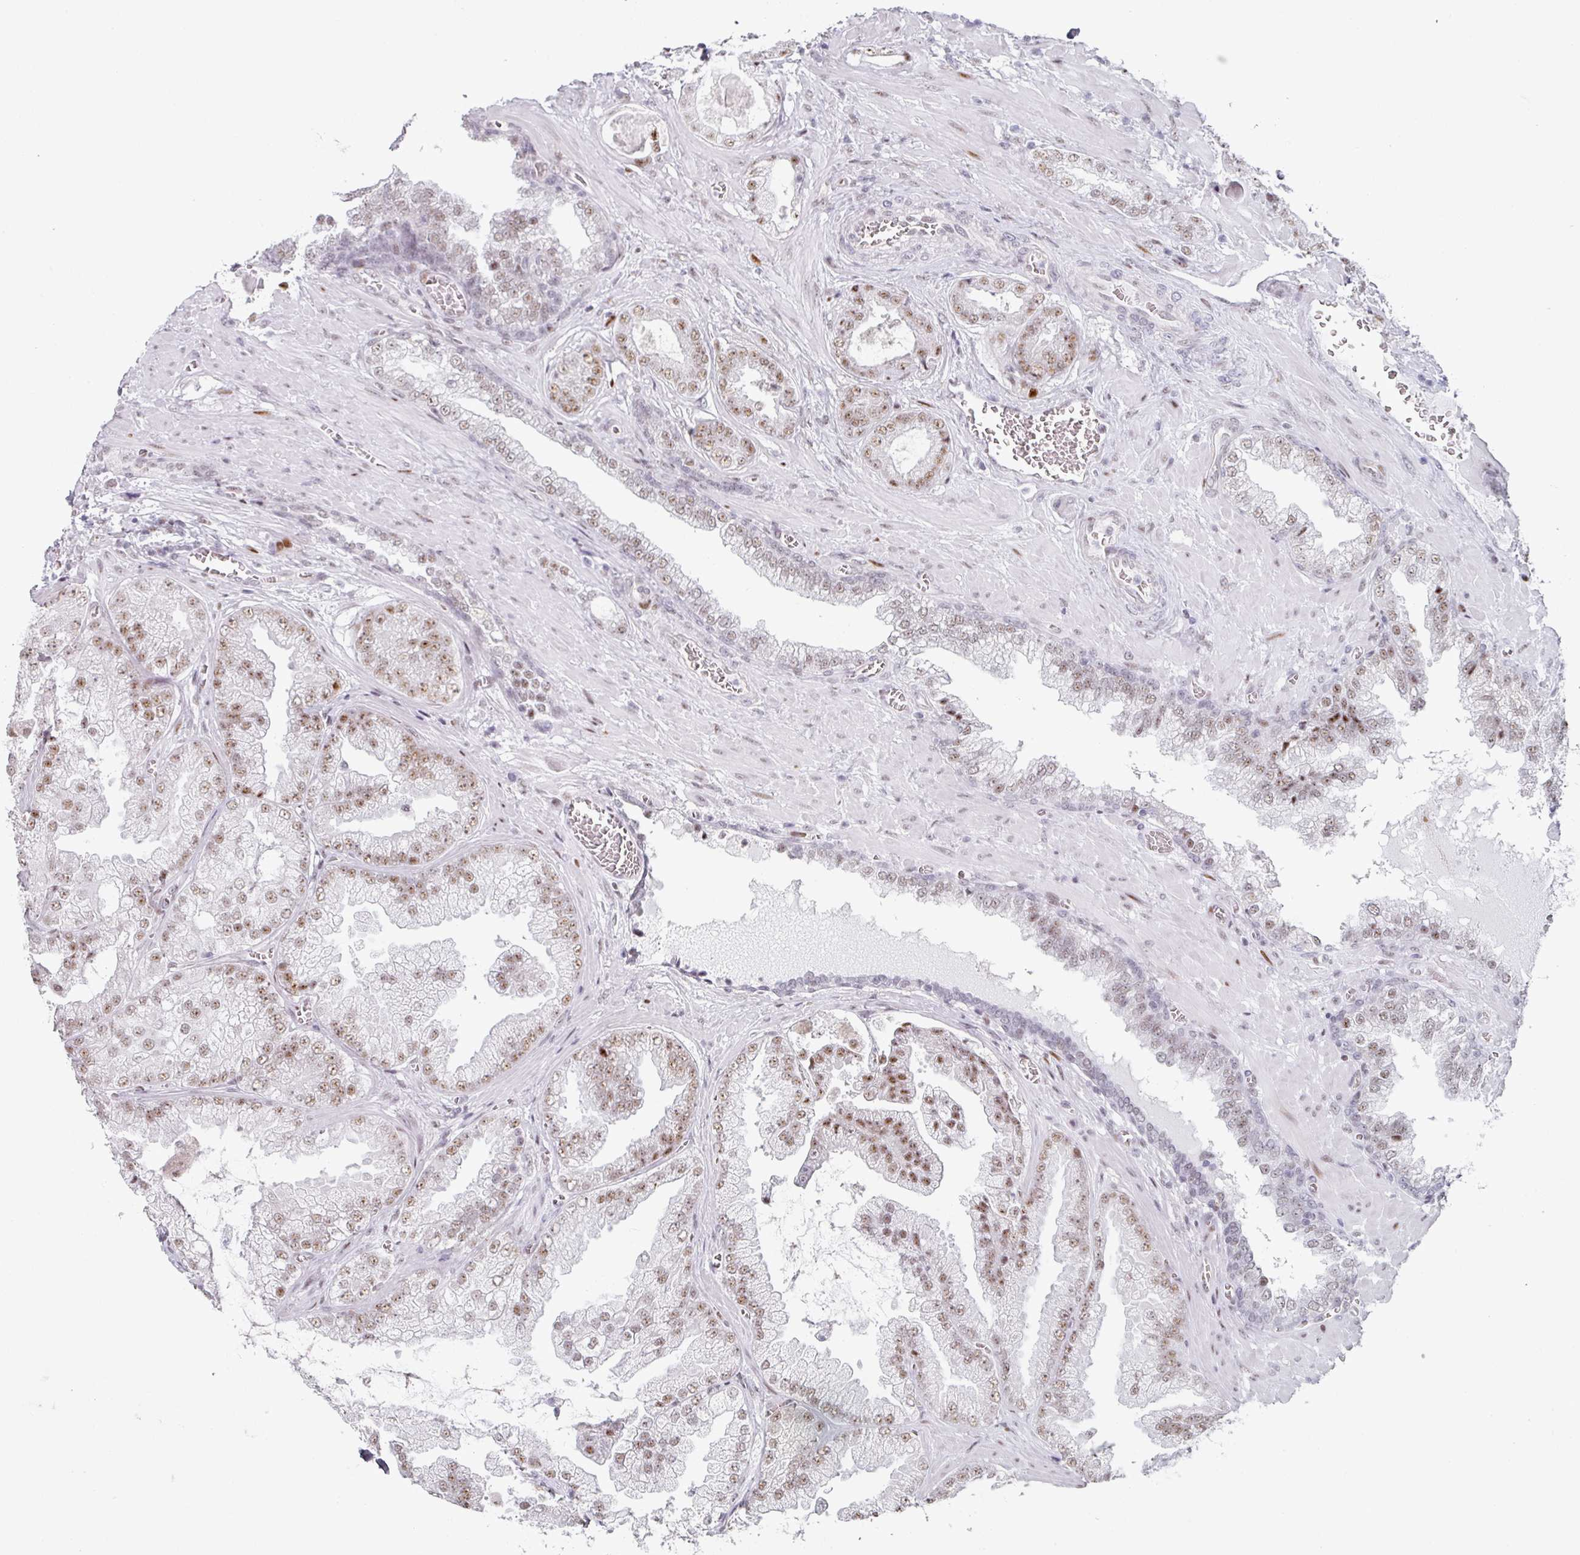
{"staining": {"intensity": "moderate", "quantity": ">75%", "location": "nuclear"}, "tissue": "prostate cancer", "cell_type": "Tumor cells", "image_type": "cancer", "snomed": [{"axis": "morphology", "description": "Adenocarcinoma, Low grade"}, {"axis": "topography", "description": "Prostate"}], "caption": "Immunohistochemical staining of human prostate cancer (adenocarcinoma (low-grade)) exhibits moderate nuclear protein expression in approximately >75% of tumor cells.", "gene": "SF3B5", "patient": {"sex": "male", "age": 57}}